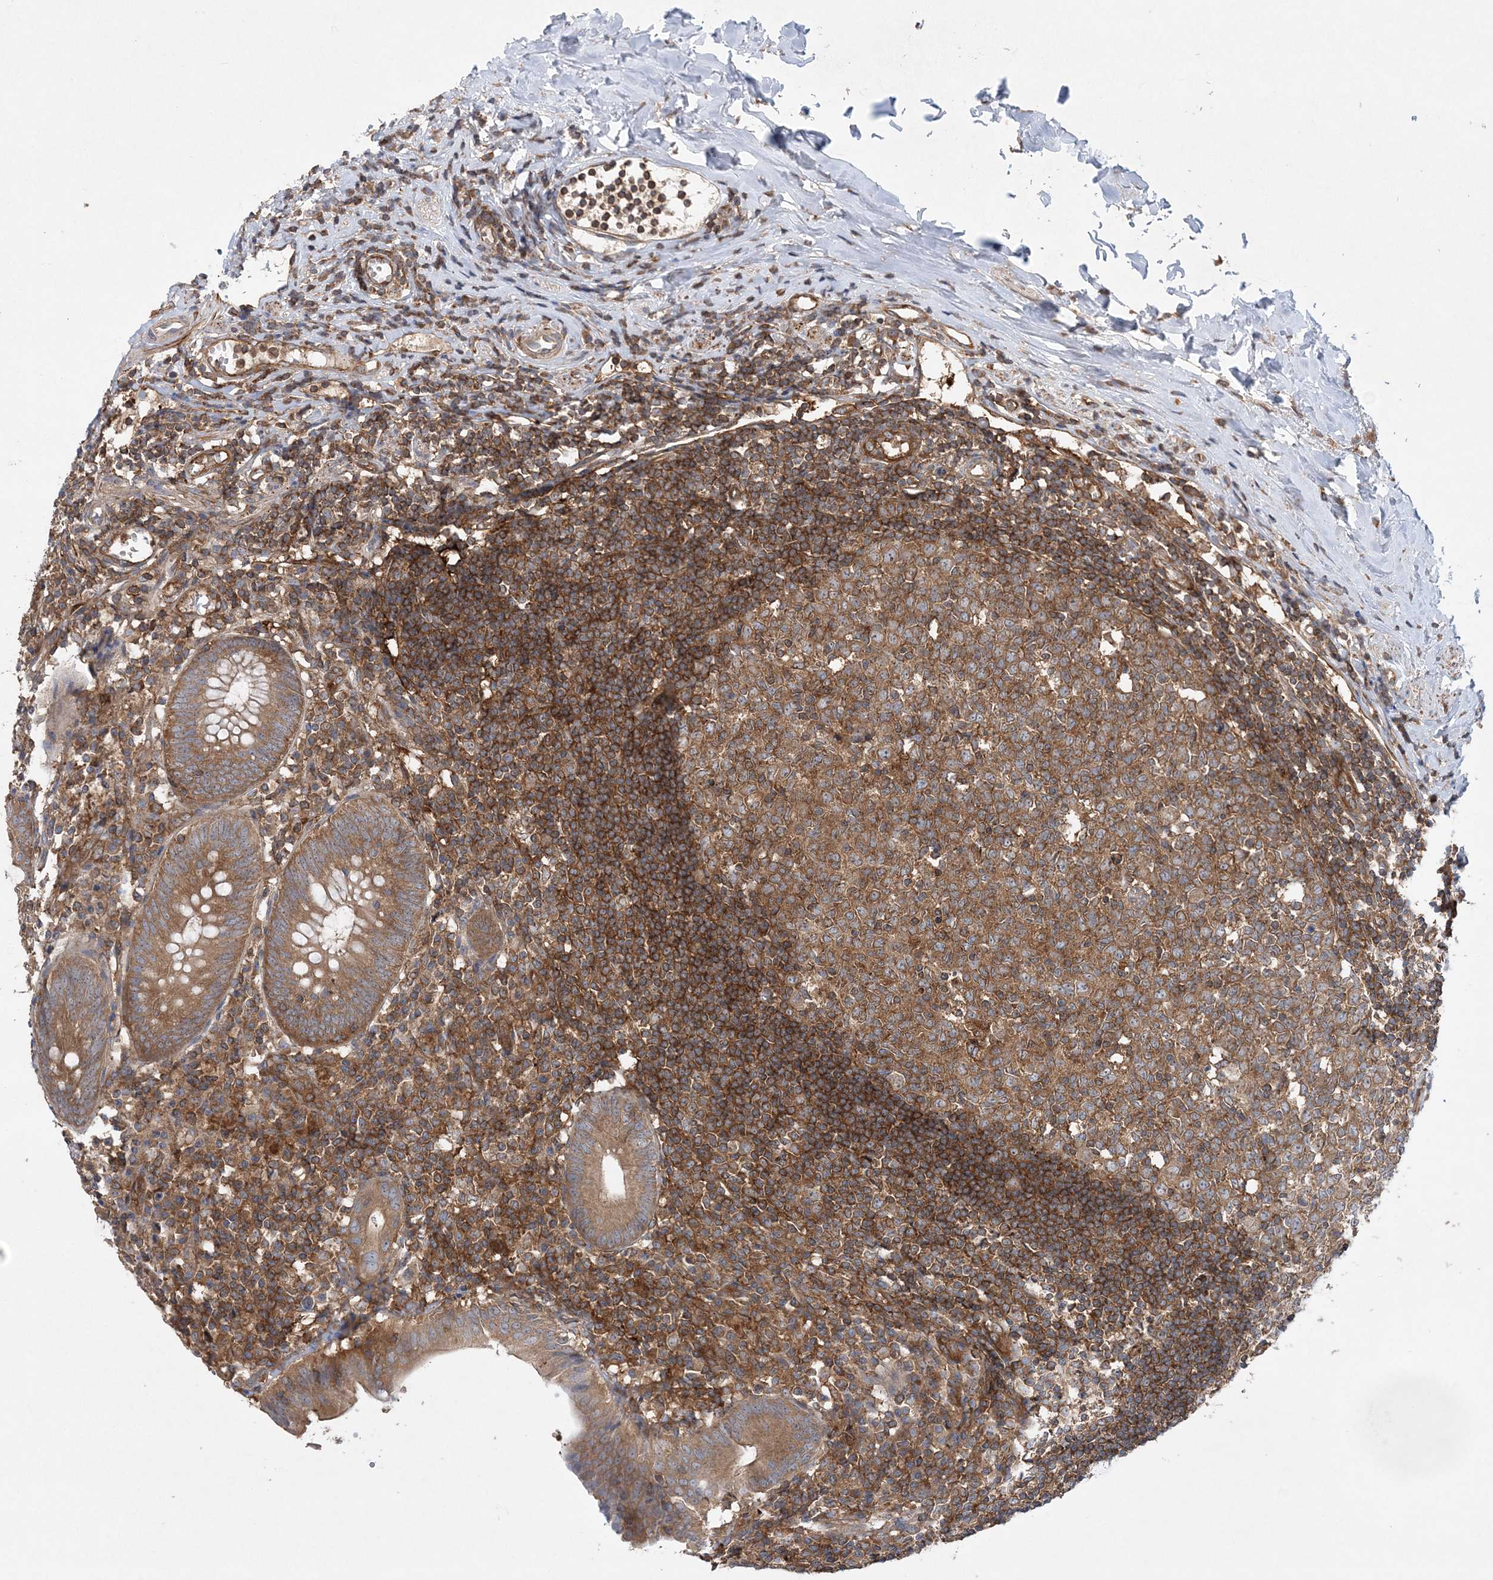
{"staining": {"intensity": "moderate", "quantity": ">75%", "location": "cytoplasmic/membranous"}, "tissue": "appendix", "cell_type": "Glandular cells", "image_type": "normal", "snomed": [{"axis": "morphology", "description": "Normal tissue, NOS"}, {"axis": "topography", "description": "Appendix"}], "caption": "DAB immunohistochemical staining of normal appendix demonstrates moderate cytoplasmic/membranous protein expression in approximately >75% of glandular cells. (DAB (3,3'-diaminobenzidine) = brown stain, brightfield microscopy at high magnification).", "gene": "ACAP2", "patient": {"sex": "female", "age": 54}}